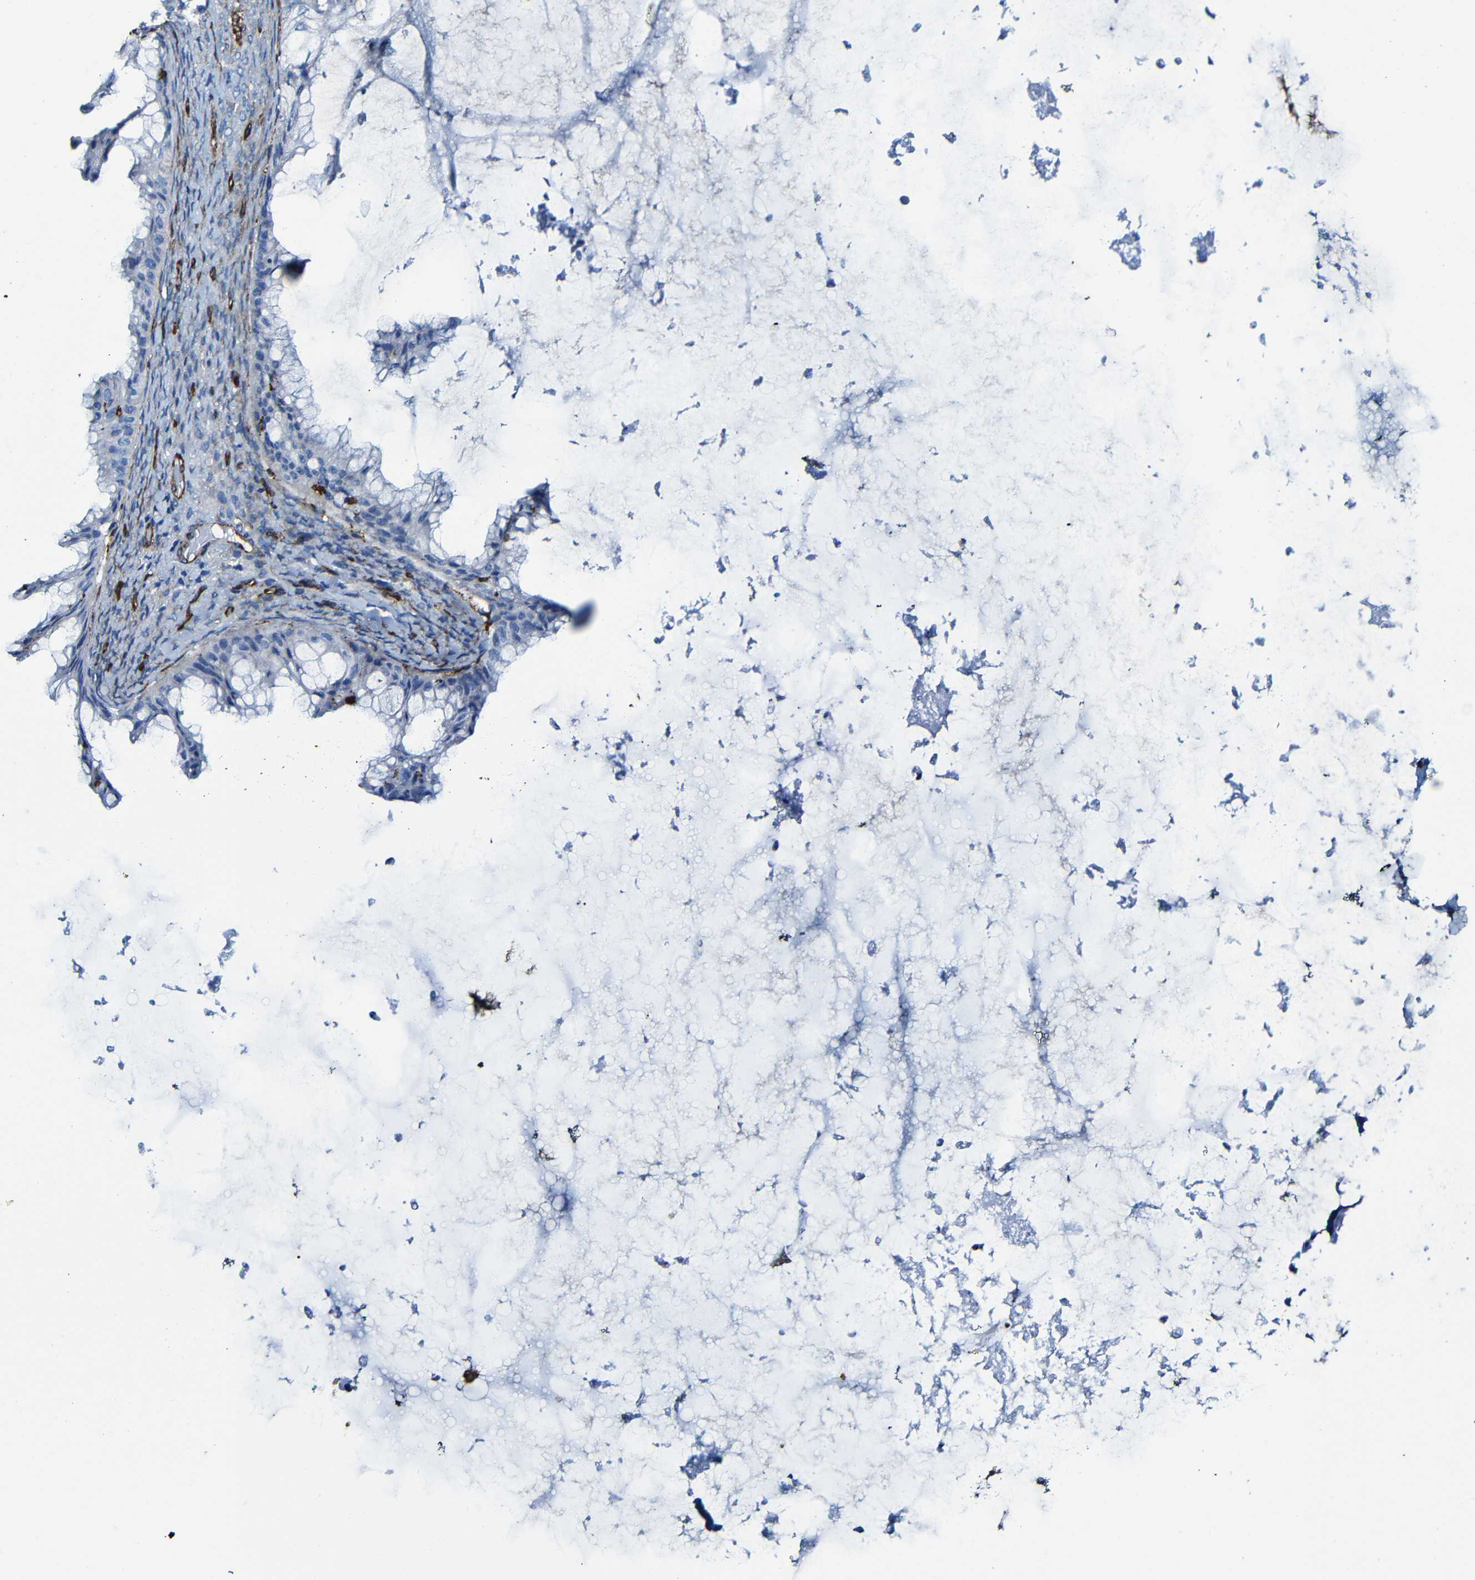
{"staining": {"intensity": "negative", "quantity": "none", "location": "none"}, "tissue": "ovarian cancer", "cell_type": "Tumor cells", "image_type": "cancer", "snomed": [{"axis": "morphology", "description": "Cystadenocarcinoma, mucinous, NOS"}, {"axis": "topography", "description": "Ovary"}], "caption": "A micrograph of human ovarian cancer is negative for staining in tumor cells. (DAB (3,3'-diaminobenzidine) immunohistochemistry (IHC) with hematoxylin counter stain).", "gene": "MSN", "patient": {"sex": "female", "age": 61}}